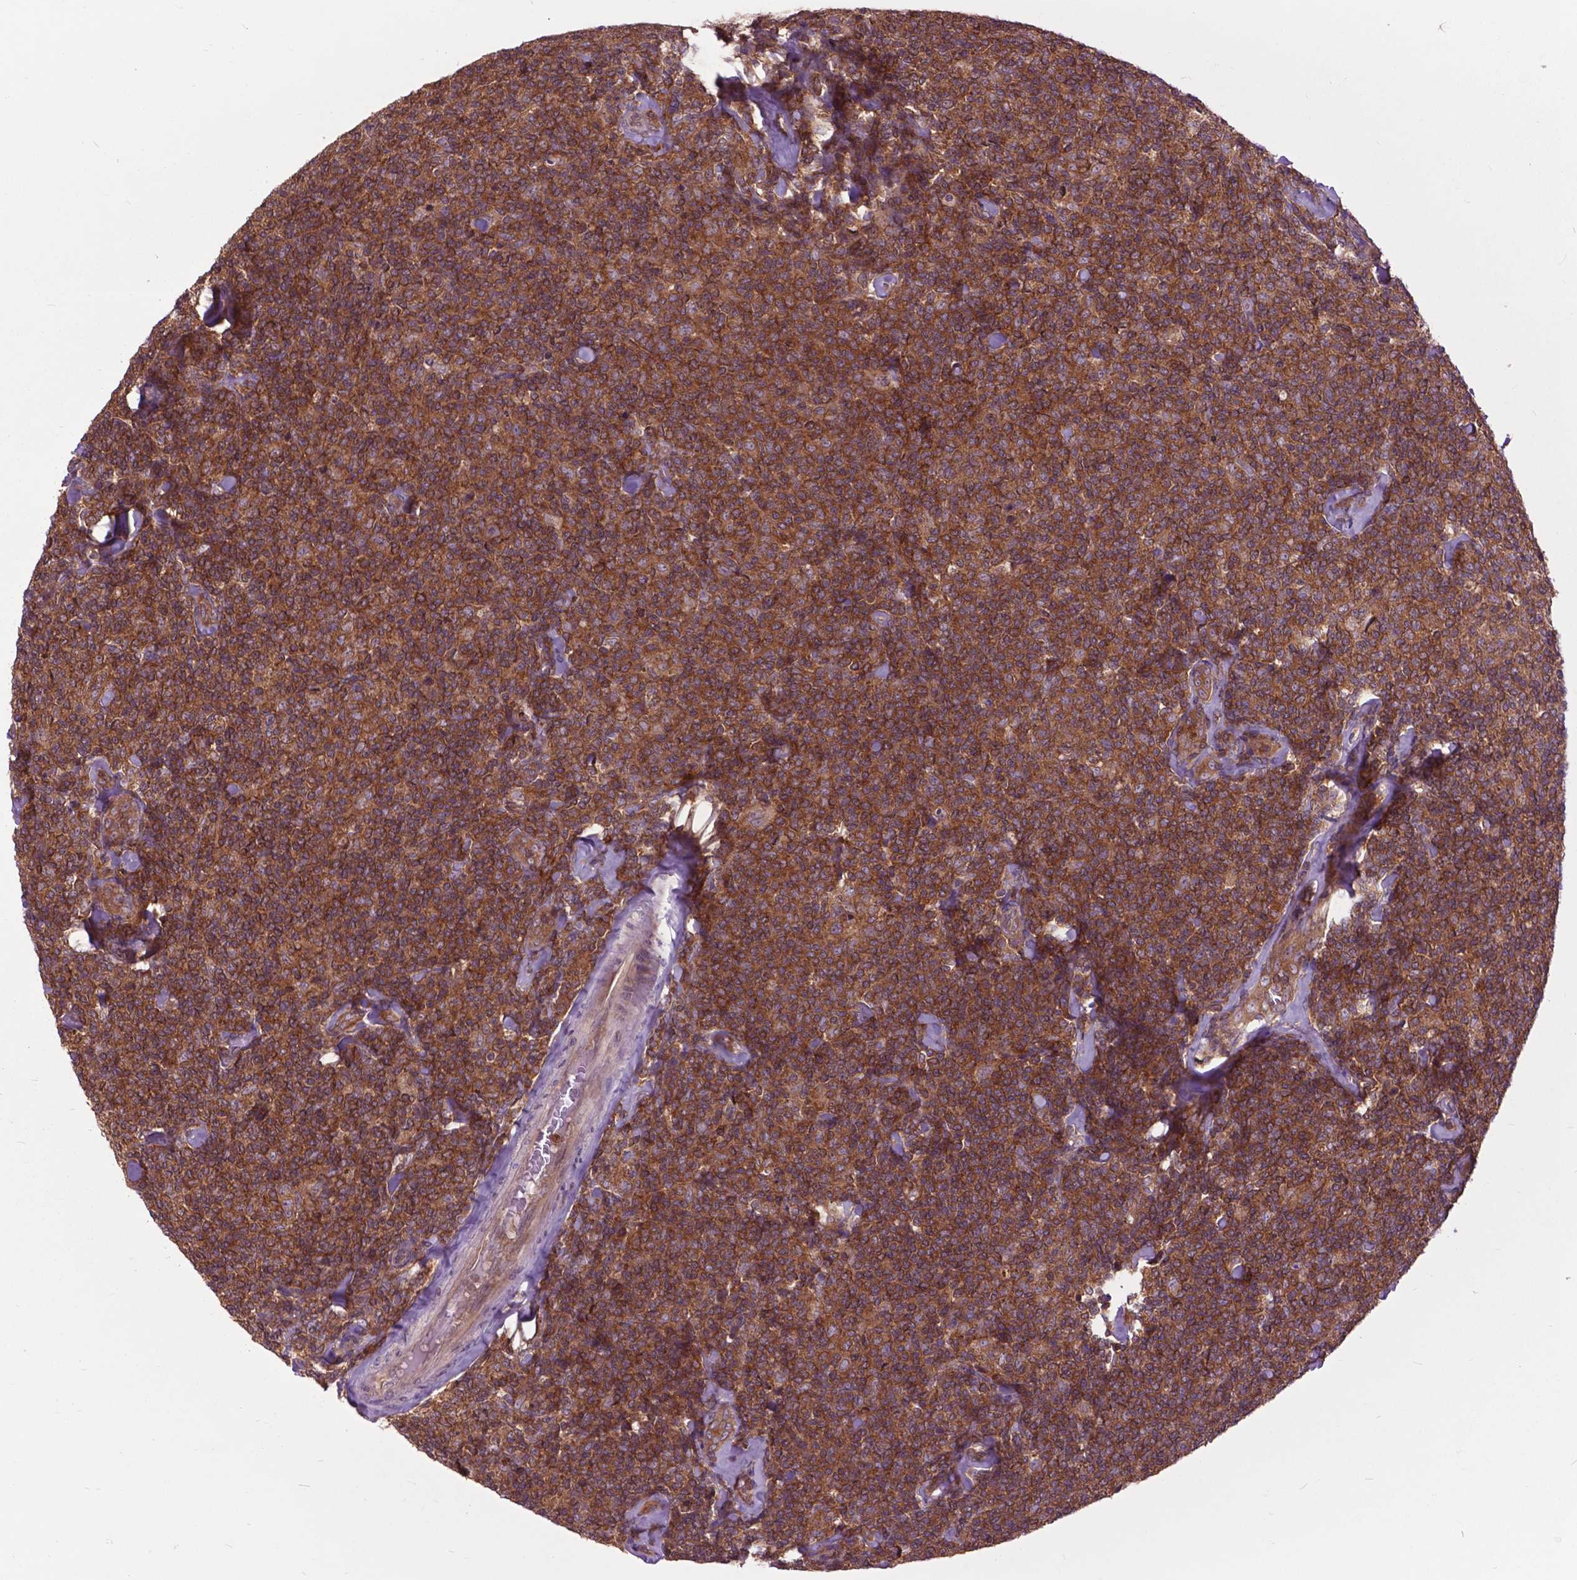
{"staining": {"intensity": "strong", "quantity": ">75%", "location": "cytoplasmic/membranous"}, "tissue": "lymphoma", "cell_type": "Tumor cells", "image_type": "cancer", "snomed": [{"axis": "morphology", "description": "Malignant lymphoma, non-Hodgkin's type, Low grade"}, {"axis": "topography", "description": "Lymph node"}], "caption": "Strong cytoplasmic/membranous staining for a protein is identified in about >75% of tumor cells of malignant lymphoma, non-Hodgkin's type (low-grade) using IHC.", "gene": "ARAF", "patient": {"sex": "female", "age": 56}}